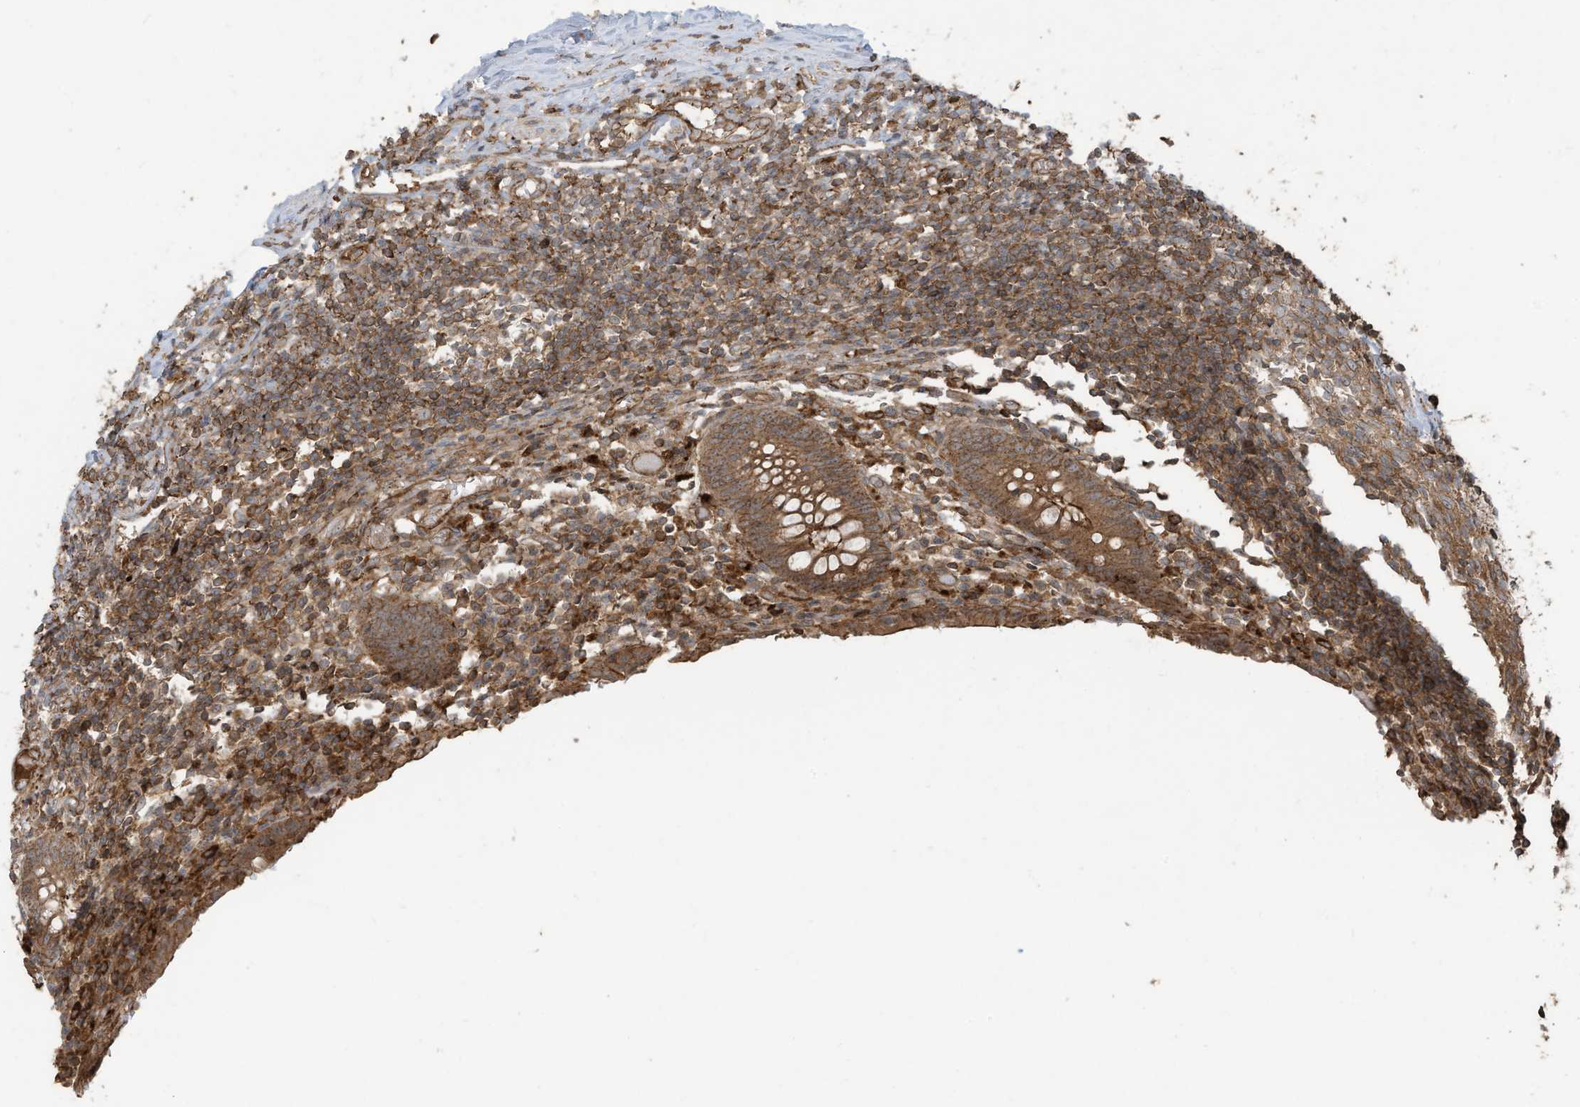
{"staining": {"intensity": "strong", "quantity": ">75%", "location": "cytoplasmic/membranous"}, "tissue": "appendix", "cell_type": "Glandular cells", "image_type": "normal", "snomed": [{"axis": "morphology", "description": "Normal tissue, NOS"}, {"axis": "topography", "description": "Appendix"}], "caption": "Immunohistochemistry histopathology image of benign human appendix stained for a protein (brown), which exhibits high levels of strong cytoplasmic/membranous expression in approximately >75% of glandular cells.", "gene": "DDIT4", "patient": {"sex": "female", "age": 17}}